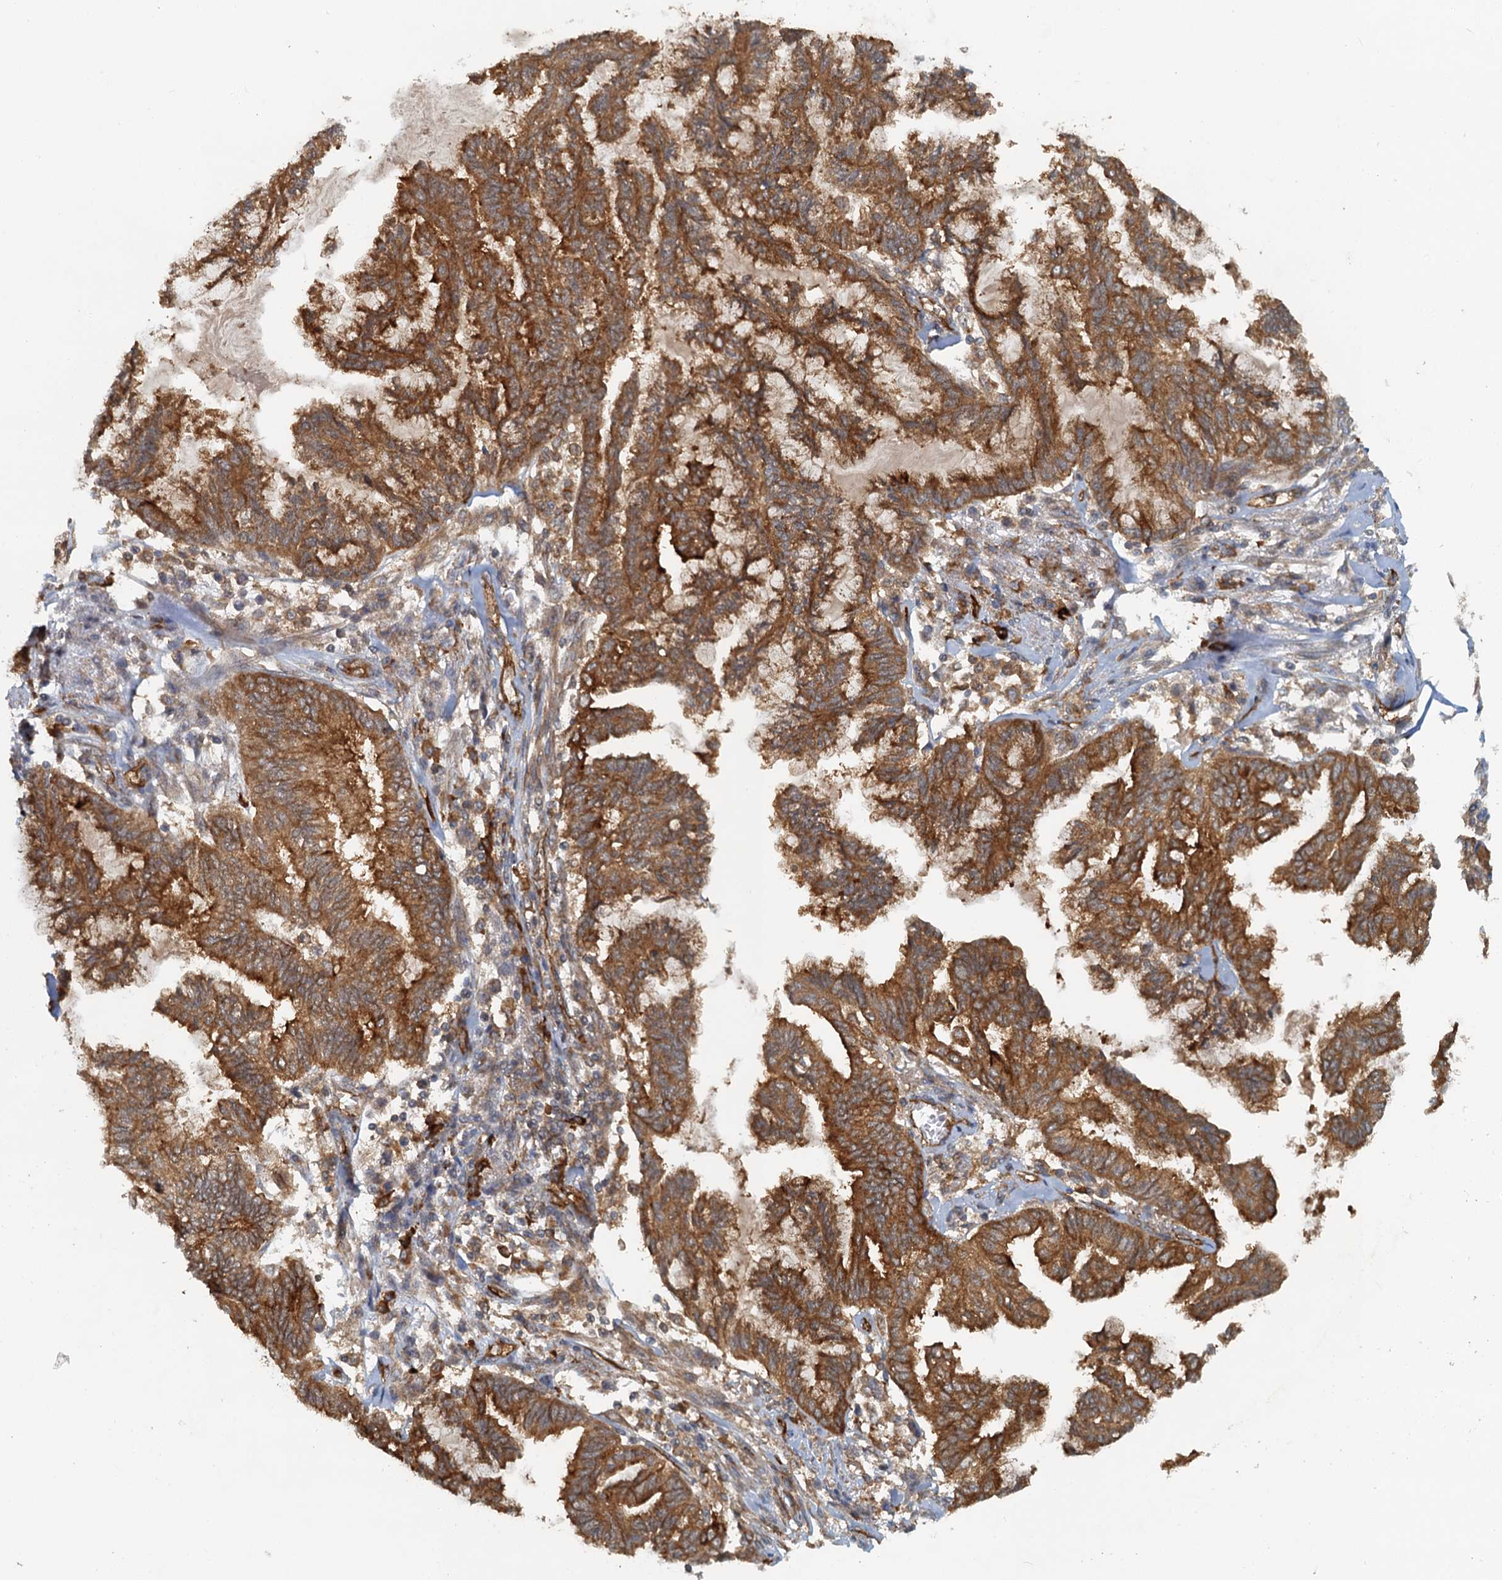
{"staining": {"intensity": "moderate", "quantity": ">75%", "location": "cytoplasmic/membranous"}, "tissue": "endometrial cancer", "cell_type": "Tumor cells", "image_type": "cancer", "snomed": [{"axis": "morphology", "description": "Adenocarcinoma, NOS"}, {"axis": "topography", "description": "Endometrium"}], "caption": "Immunohistochemistry (DAB (3,3'-diaminobenzidine)) staining of adenocarcinoma (endometrial) reveals moderate cytoplasmic/membranous protein staining in about >75% of tumor cells.", "gene": "NIPAL3", "patient": {"sex": "female", "age": 86}}